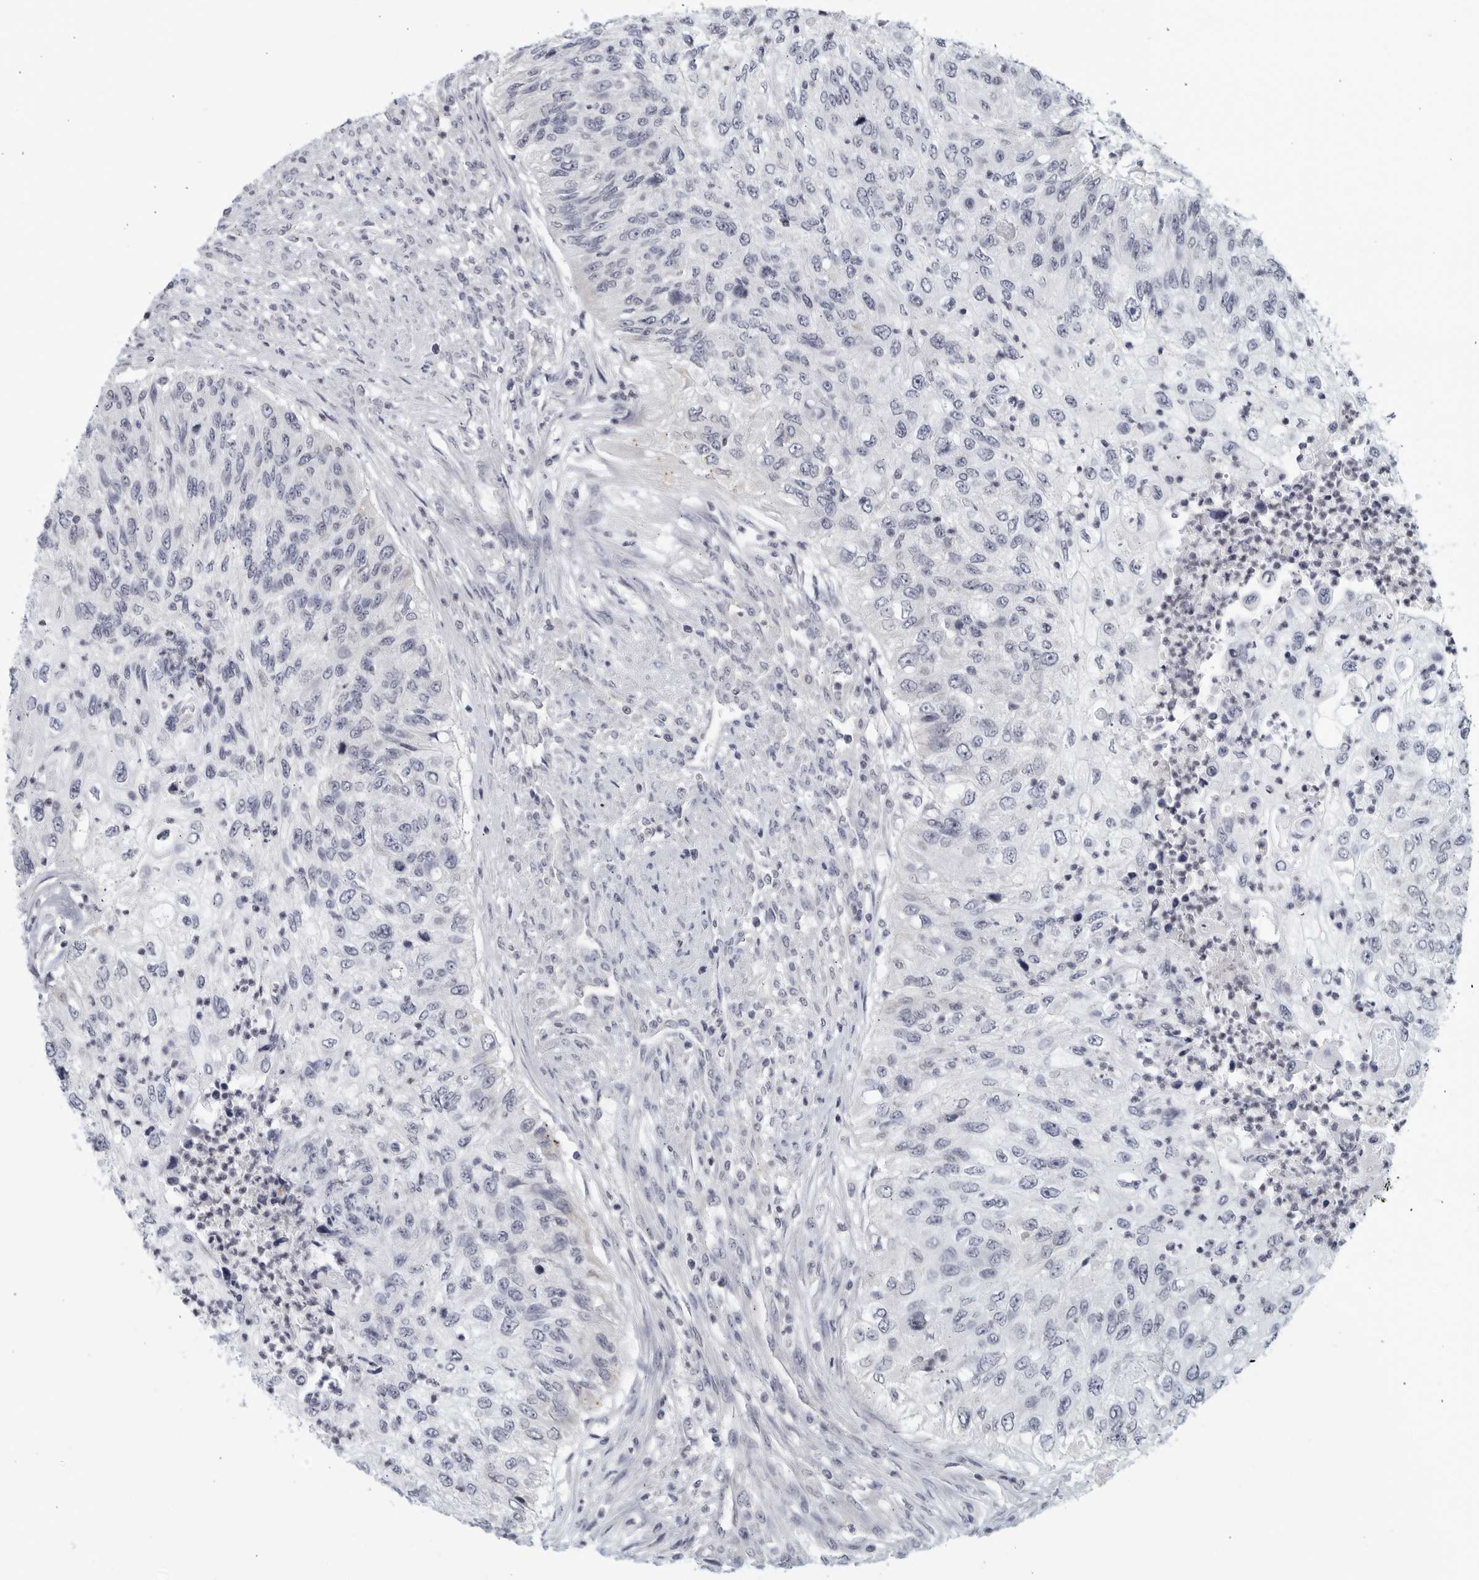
{"staining": {"intensity": "negative", "quantity": "none", "location": "none"}, "tissue": "urothelial cancer", "cell_type": "Tumor cells", "image_type": "cancer", "snomed": [{"axis": "morphology", "description": "Urothelial carcinoma, High grade"}, {"axis": "topography", "description": "Urinary bladder"}], "caption": "Urothelial cancer was stained to show a protein in brown. There is no significant positivity in tumor cells. (Immunohistochemistry, brightfield microscopy, high magnification).", "gene": "MATN1", "patient": {"sex": "female", "age": 60}}